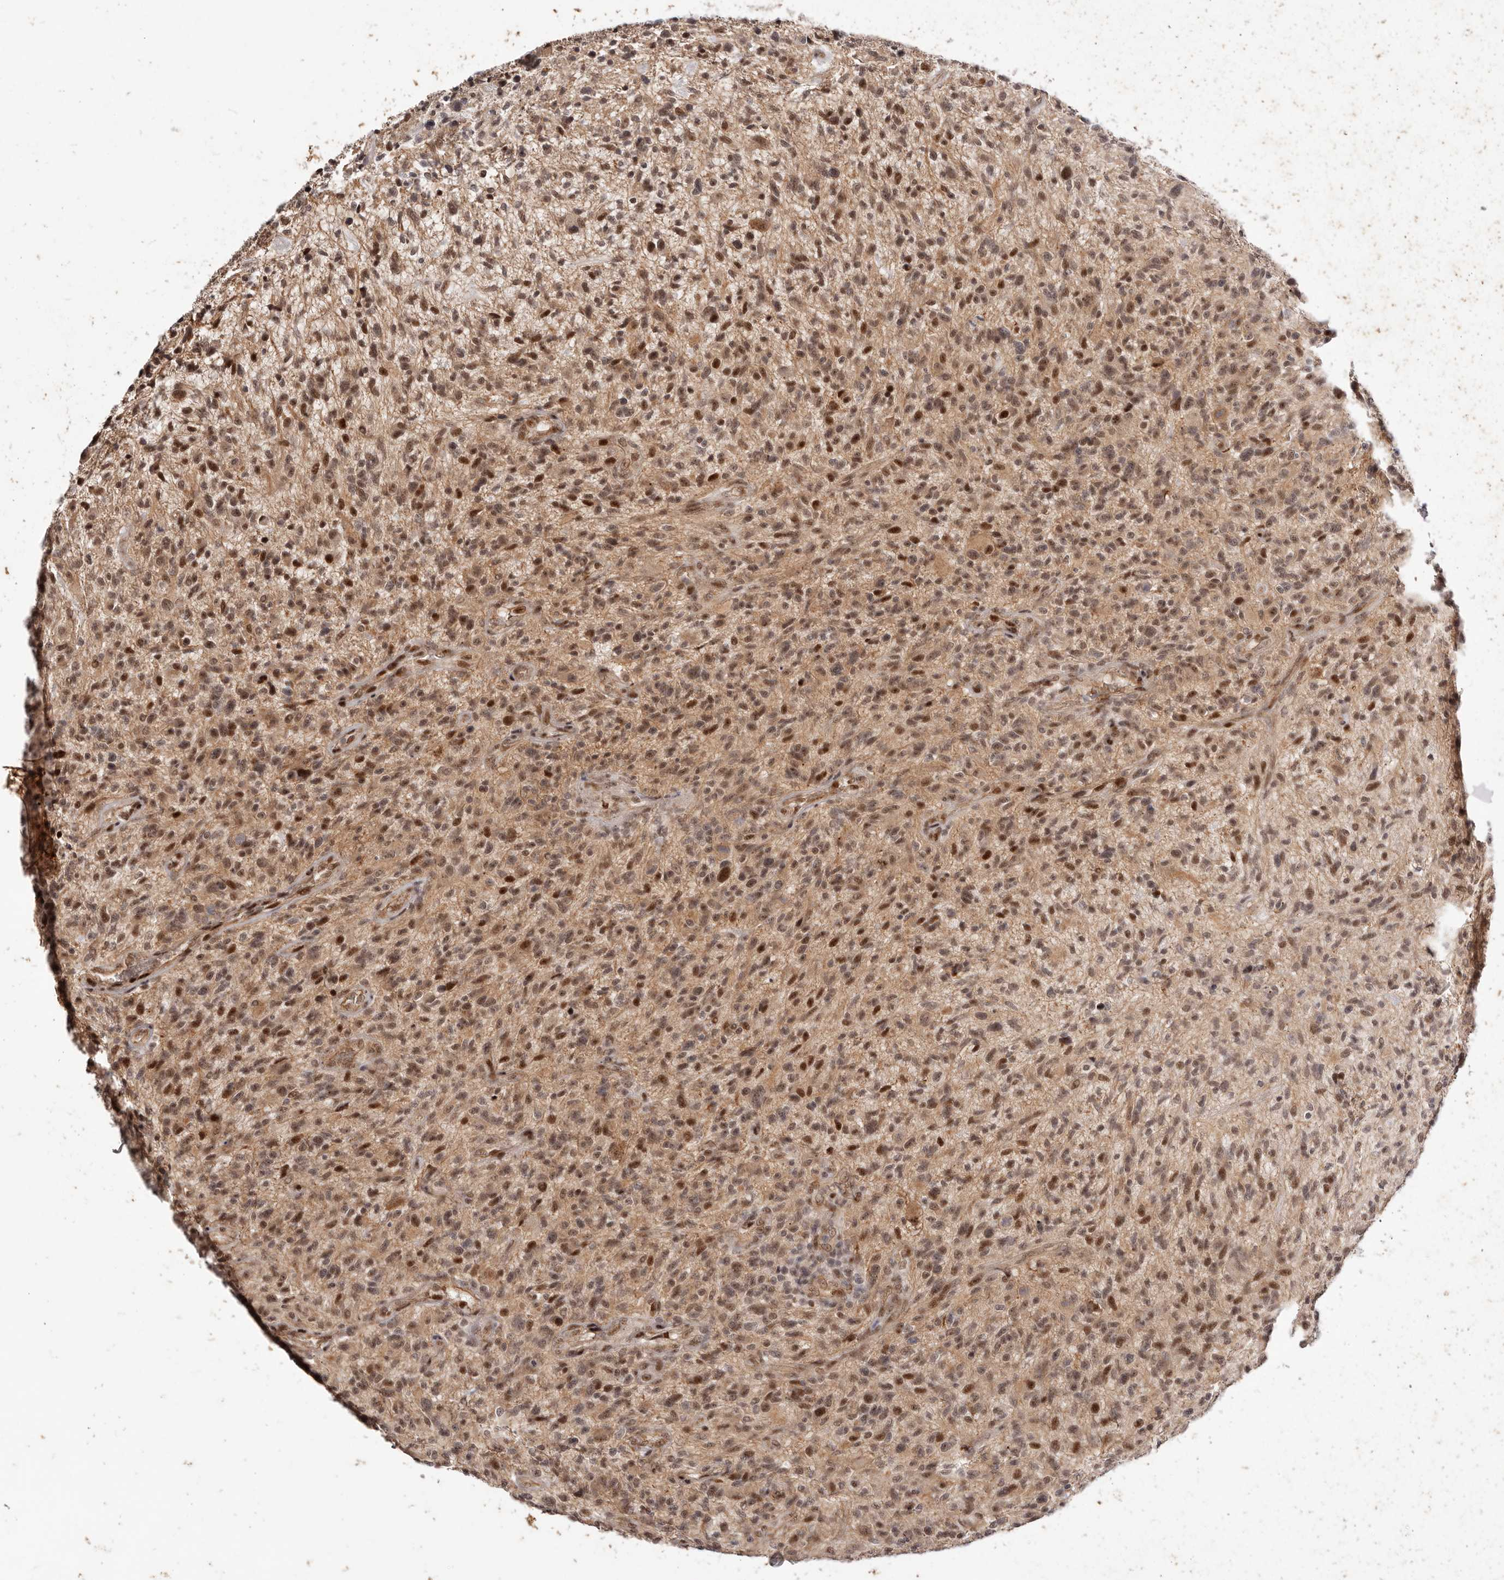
{"staining": {"intensity": "moderate", "quantity": ">75%", "location": "nuclear"}, "tissue": "glioma", "cell_type": "Tumor cells", "image_type": "cancer", "snomed": [{"axis": "morphology", "description": "Glioma, malignant, High grade"}, {"axis": "topography", "description": "Brain"}], "caption": "A medium amount of moderate nuclear expression is identified in about >75% of tumor cells in glioma tissue.", "gene": "WRN", "patient": {"sex": "male", "age": 47}}